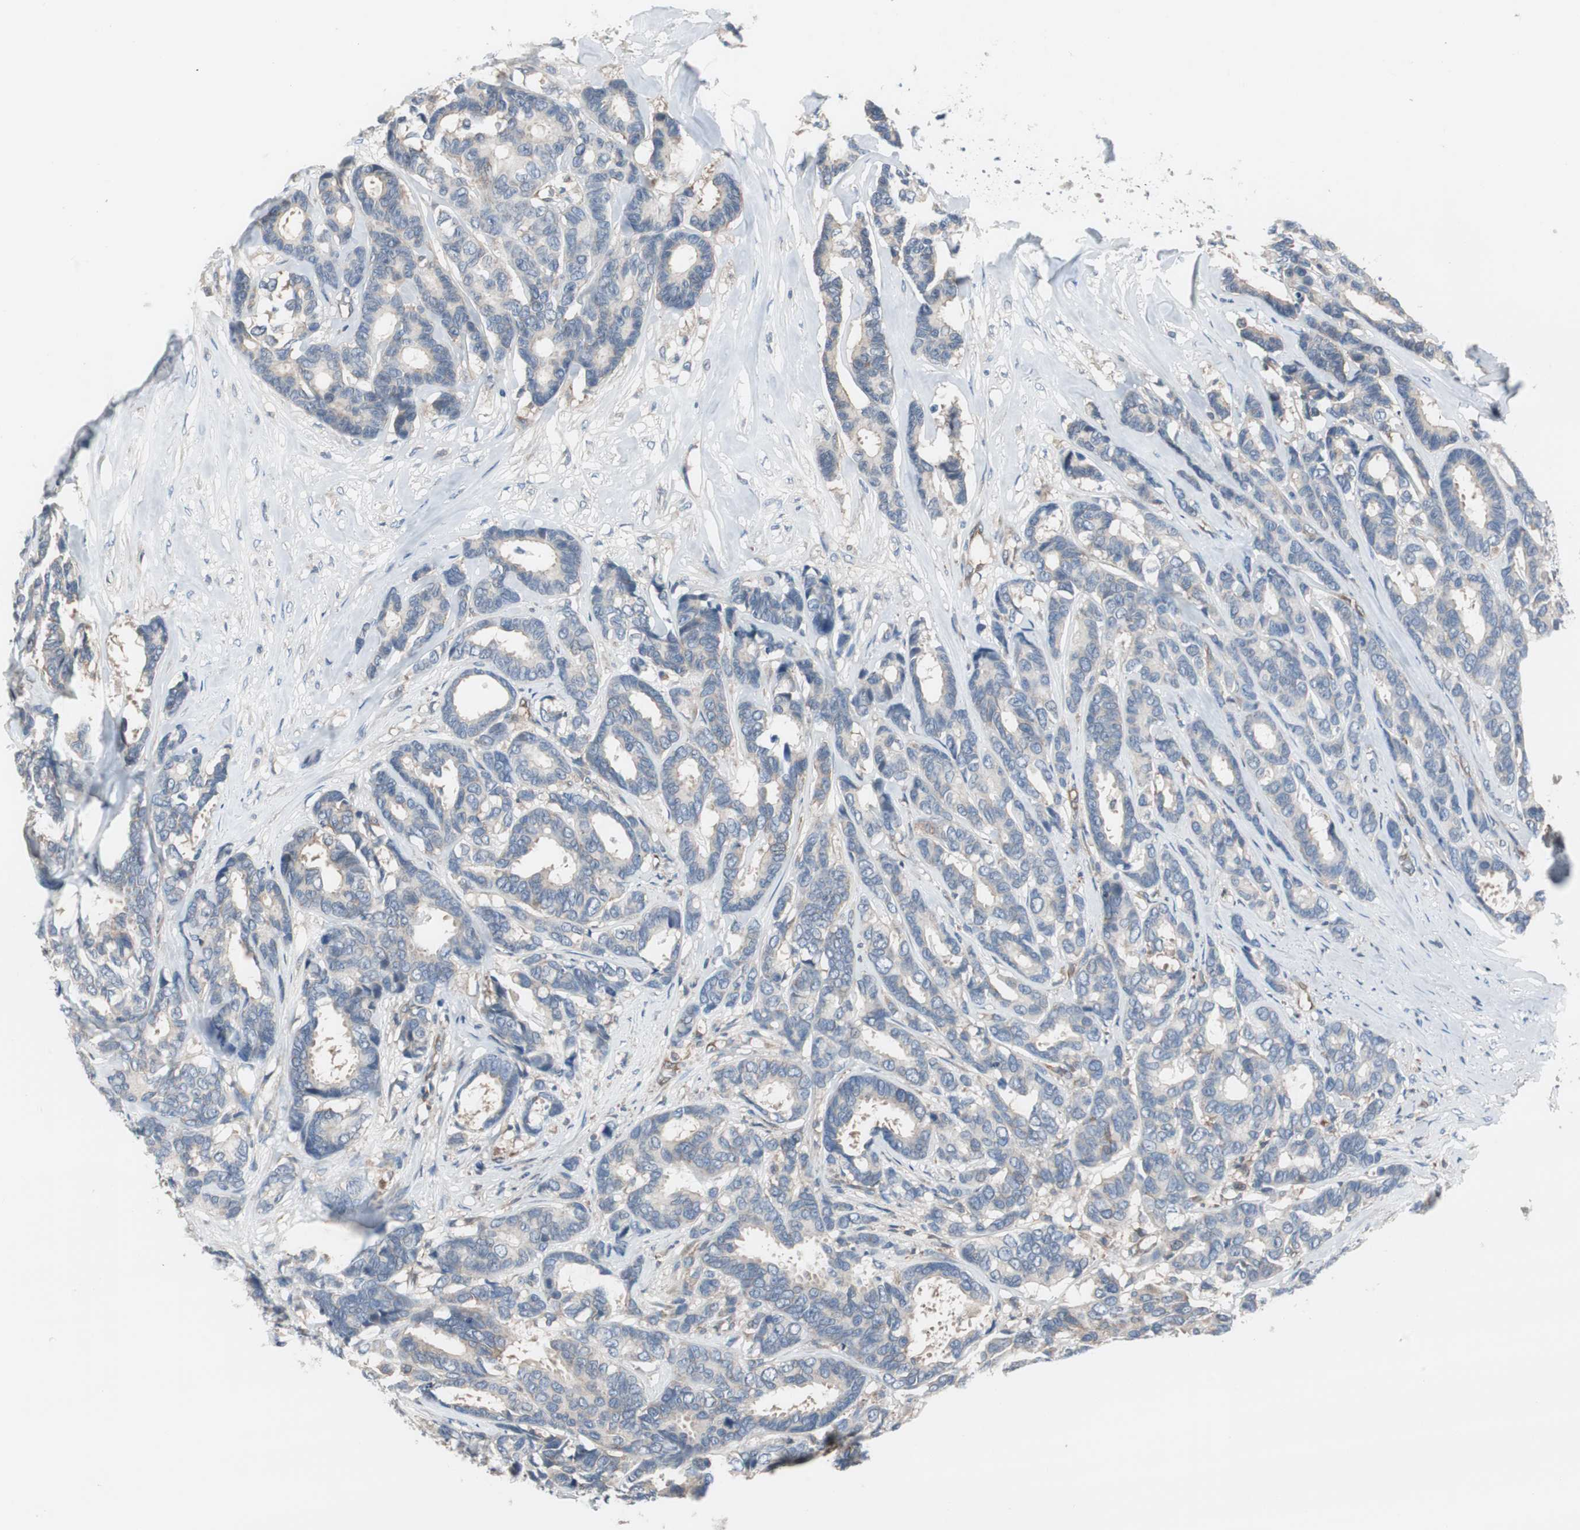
{"staining": {"intensity": "weak", "quantity": "25%-75%", "location": "cytoplasmic/membranous"}, "tissue": "breast cancer", "cell_type": "Tumor cells", "image_type": "cancer", "snomed": [{"axis": "morphology", "description": "Duct carcinoma"}, {"axis": "topography", "description": "Breast"}], "caption": "Intraductal carcinoma (breast) stained with a brown dye displays weak cytoplasmic/membranous positive expression in about 25%-75% of tumor cells.", "gene": "SWAP70", "patient": {"sex": "female", "age": 87}}